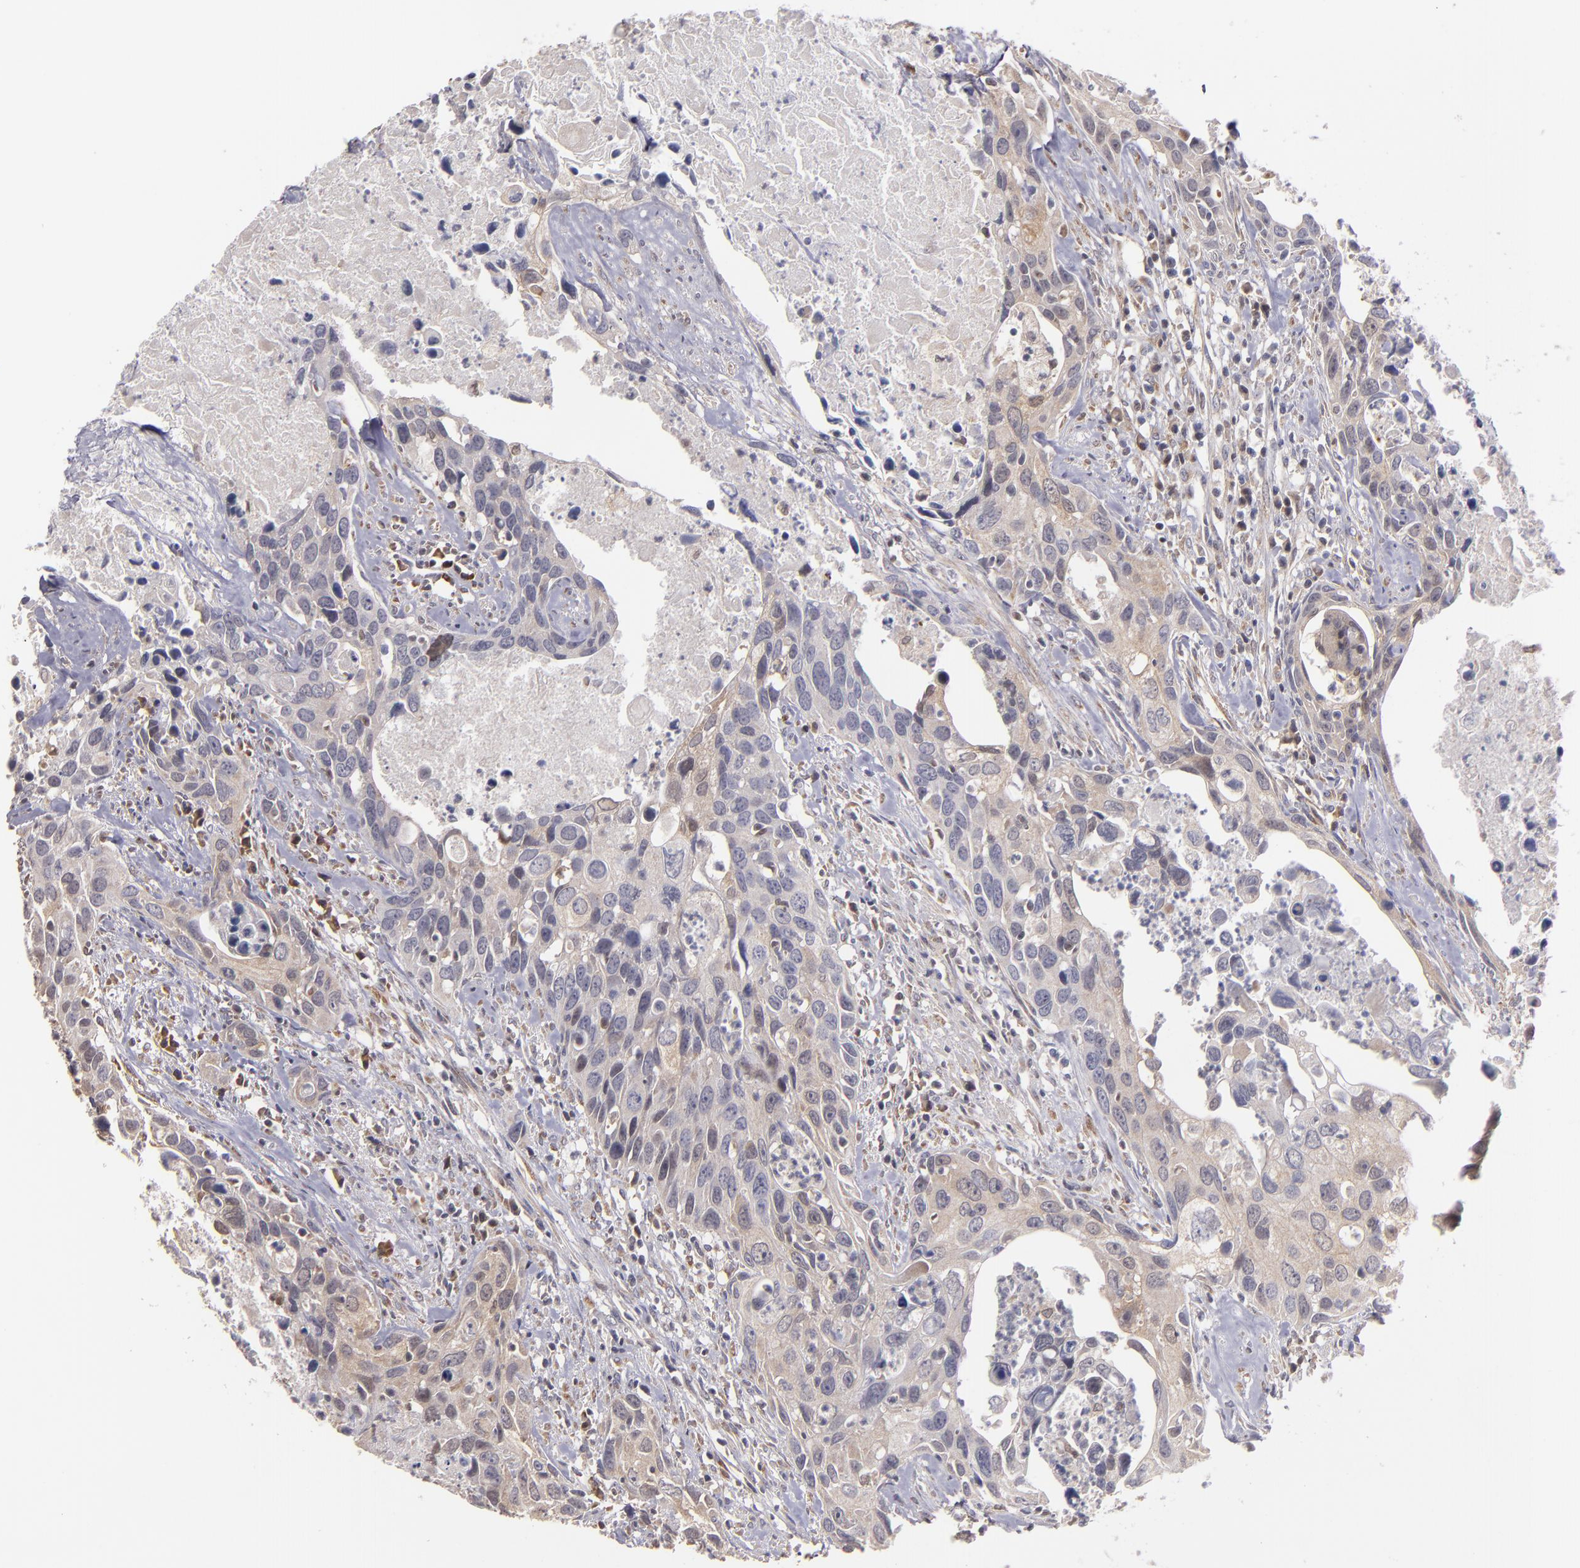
{"staining": {"intensity": "weak", "quantity": ">75%", "location": "cytoplasmic/membranous"}, "tissue": "urothelial cancer", "cell_type": "Tumor cells", "image_type": "cancer", "snomed": [{"axis": "morphology", "description": "Urothelial carcinoma, High grade"}, {"axis": "topography", "description": "Urinary bladder"}], "caption": "Protein staining shows weak cytoplasmic/membranous expression in about >75% of tumor cells in high-grade urothelial carcinoma.", "gene": "CASP1", "patient": {"sex": "male", "age": 71}}